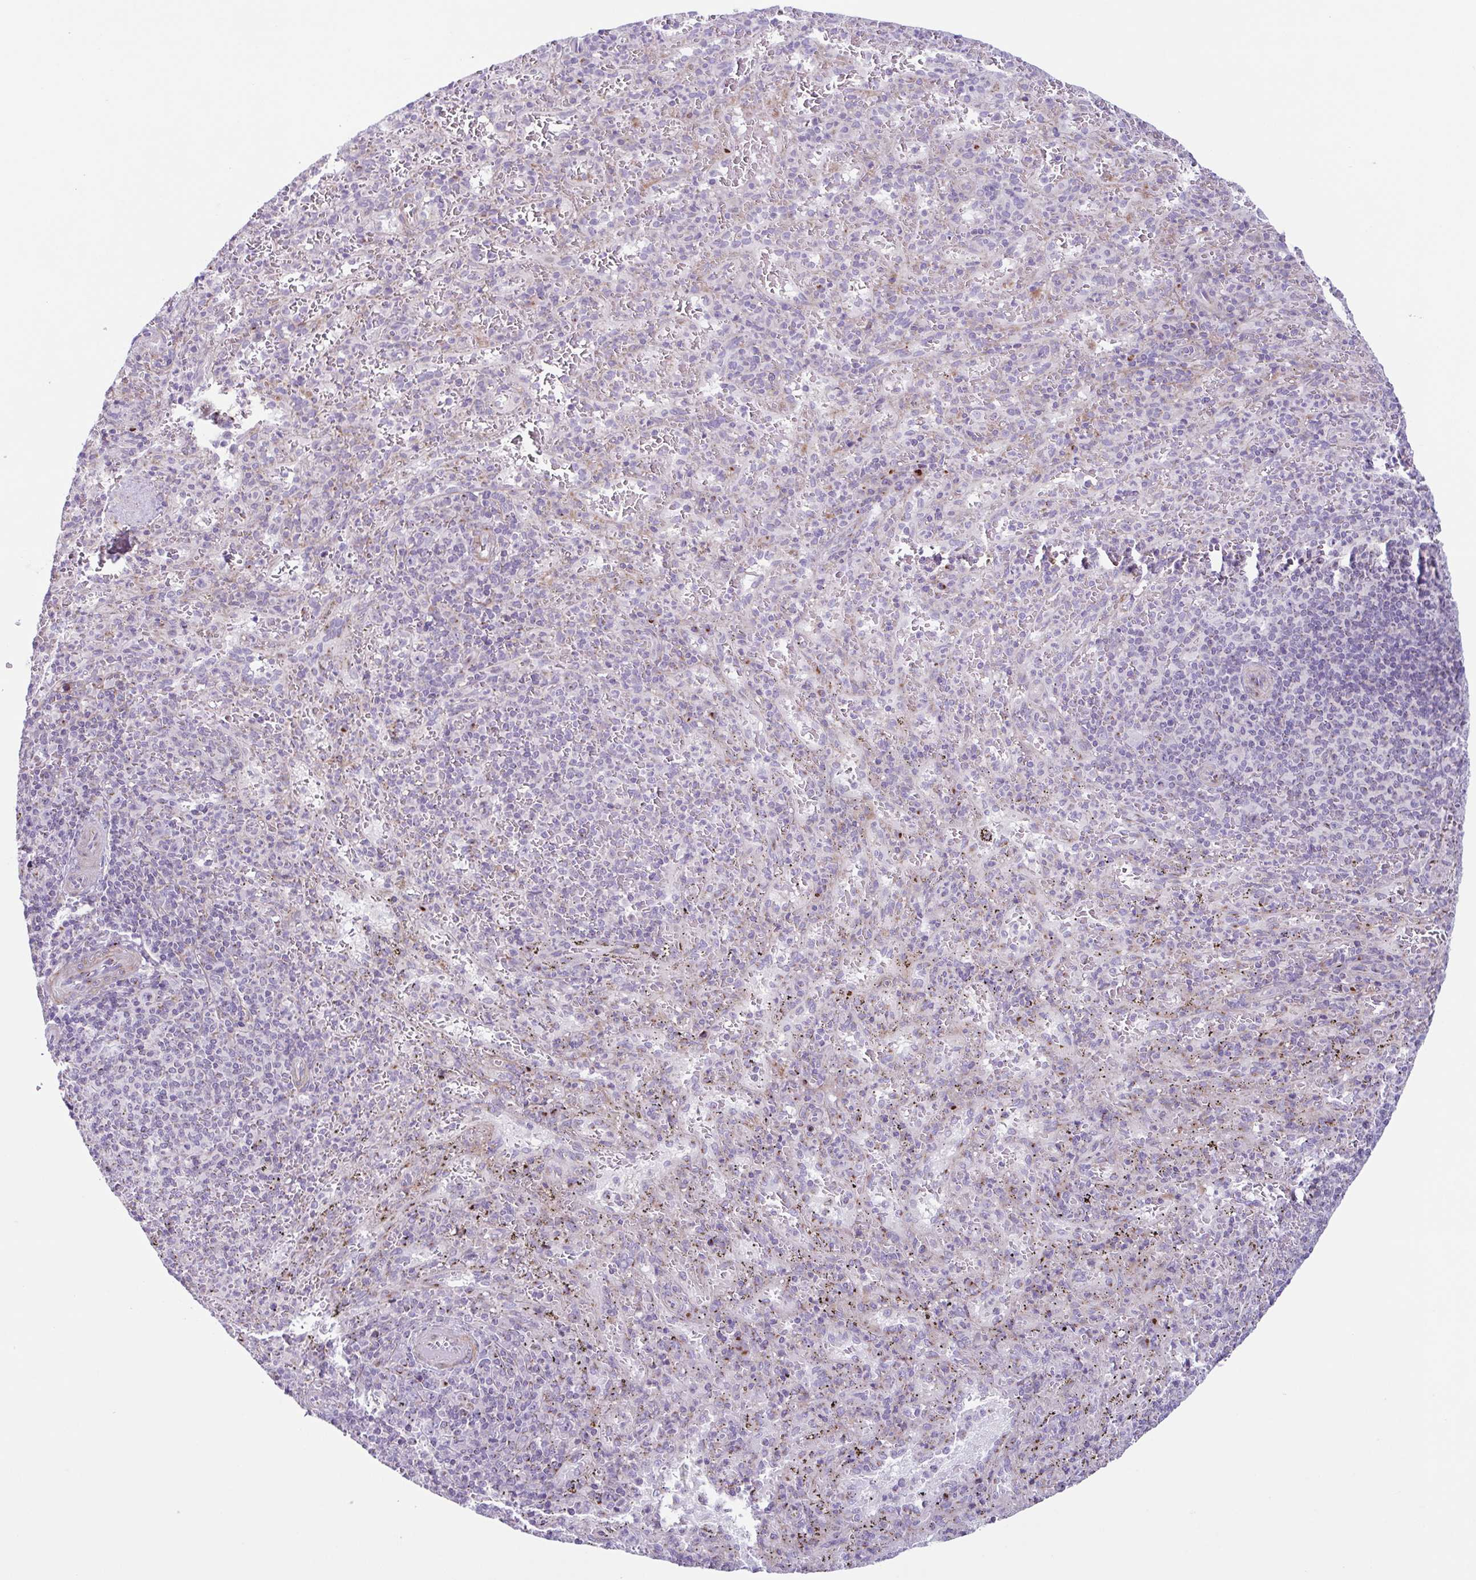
{"staining": {"intensity": "moderate", "quantity": "<25%", "location": "cytoplasmic/membranous"}, "tissue": "spleen", "cell_type": "Cells in red pulp", "image_type": "normal", "snomed": [{"axis": "morphology", "description": "Normal tissue, NOS"}, {"axis": "topography", "description": "Spleen"}], "caption": "Brown immunohistochemical staining in normal human spleen reveals moderate cytoplasmic/membranous positivity in approximately <25% of cells in red pulp. (brown staining indicates protein expression, while blue staining denotes nuclei).", "gene": "COL17A1", "patient": {"sex": "male", "age": 57}}